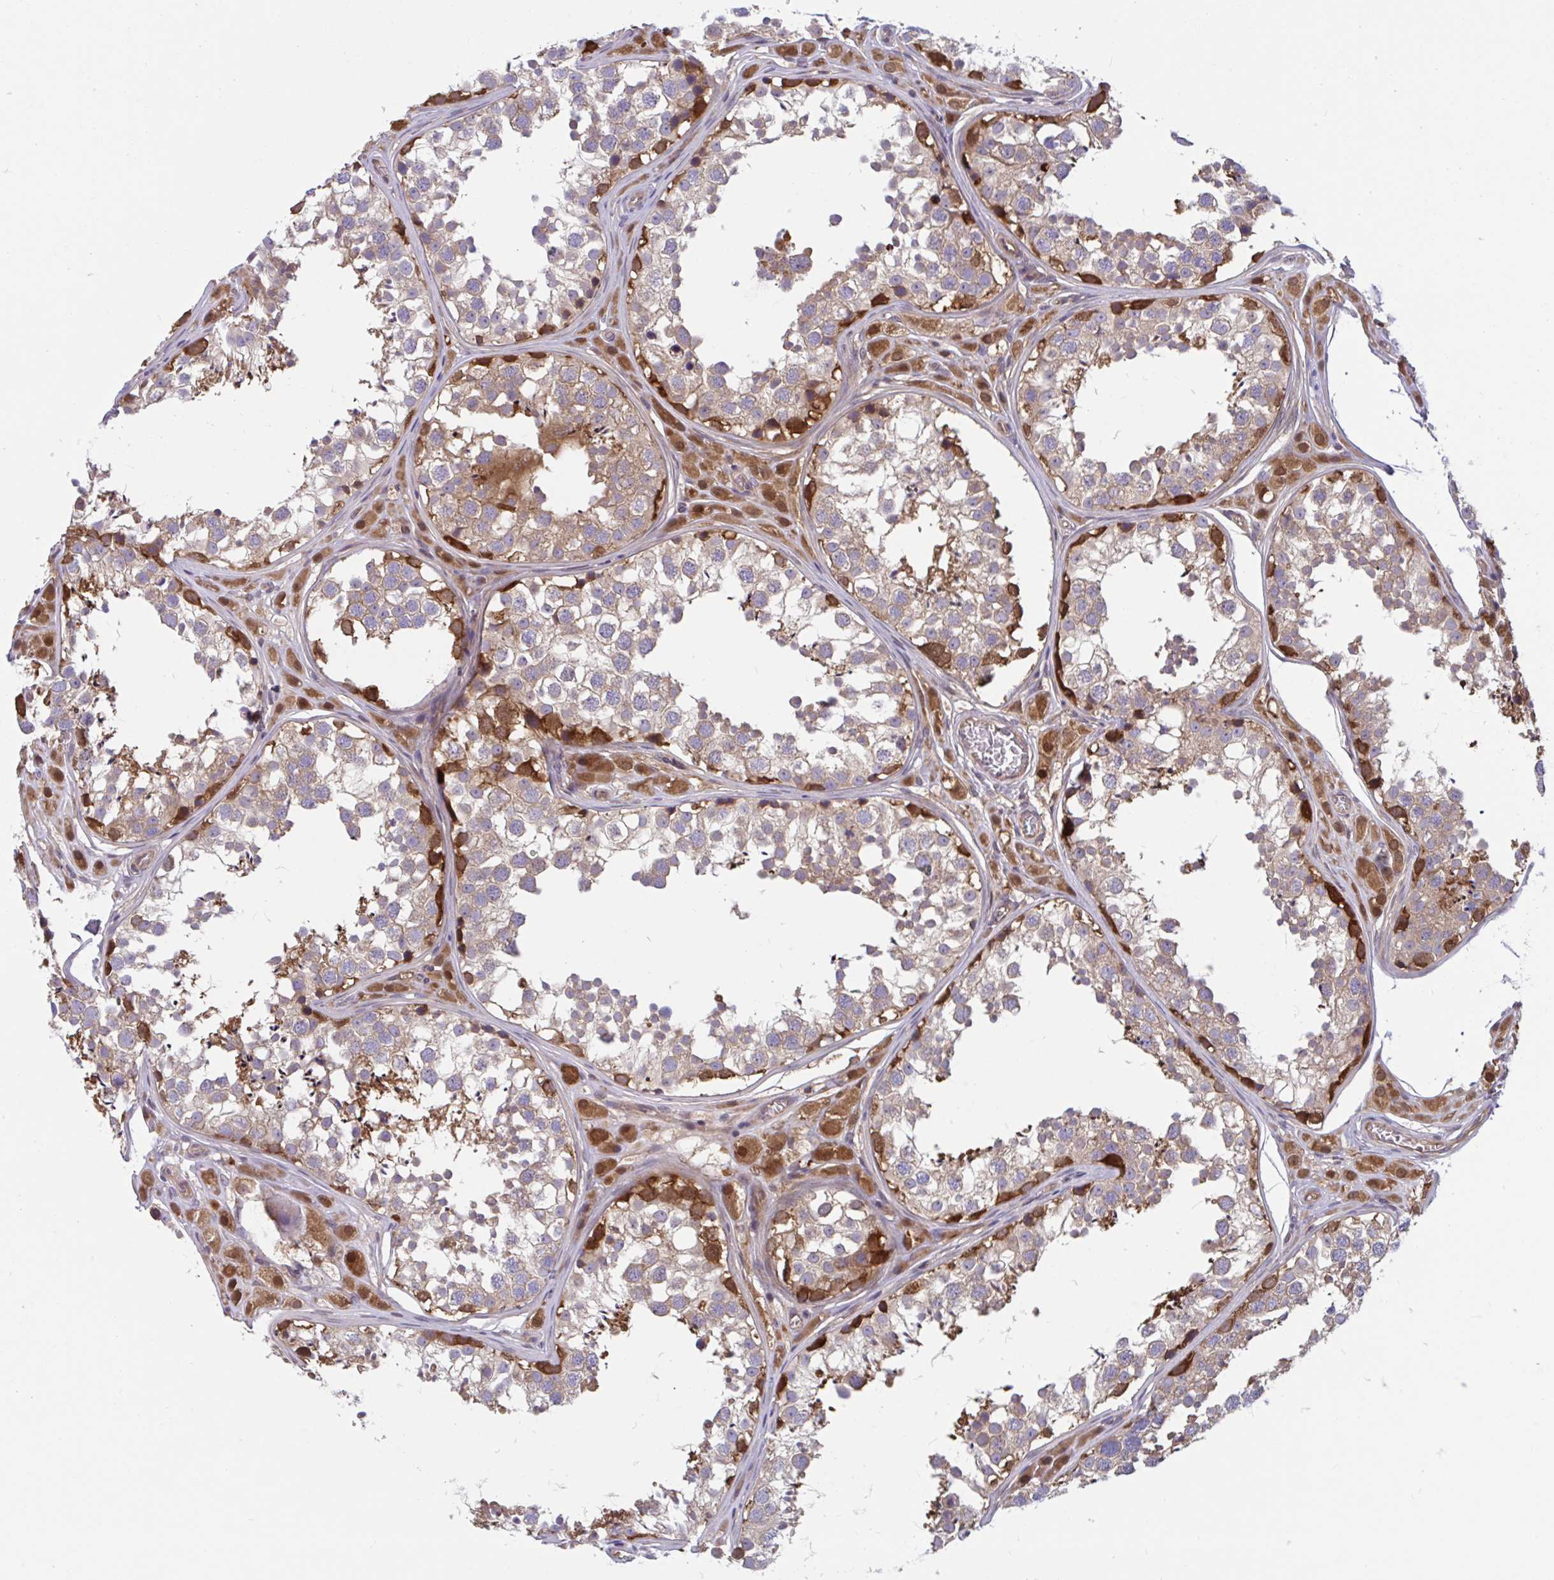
{"staining": {"intensity": "strong", "quantity": "25%-75%", "location": "cytoplasmic/membranous"}, "tissue": "testis", "cell_type": "Cells in seminiferous ducts", "image_type": "normal", "snomed": [{"axis": "morphology", "description": "Normal tissue, NOS"}, {"axis": "topography", "description": "Testis"}], "caption": "Protein staining exhibits strong cytoplasmic/membranous staining in about 25%-75% of cells in seminiferous ducts in benign testis. Nuclei are stained in blue.", "gene": "LMNTD2", "patient": {"sex": "male", "age": 13}}